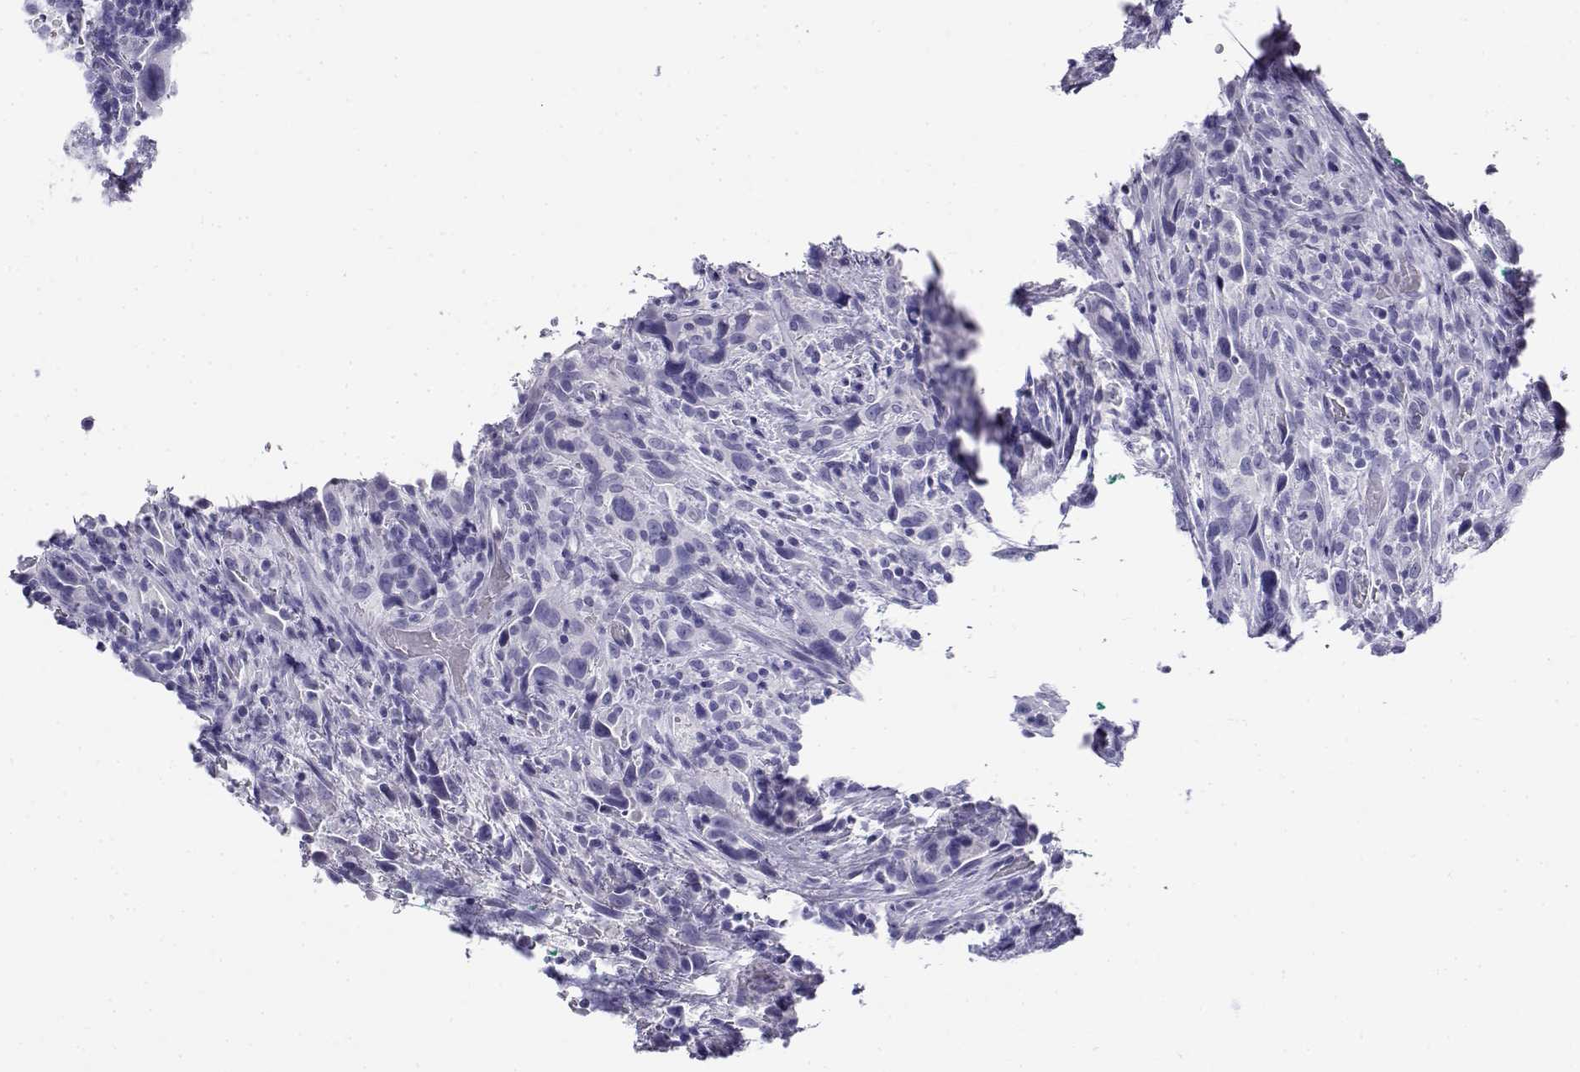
{"staining": {"intensity": "negative", "quantity": "none", "location": "none"}, "tissue": "urothelial cancer", "cell_type": "Tumor cells", "image_type": "cancer", "snomed": [{"axis": "morphology", "description": "Urothelial carcinoma, NOS"}, {"axis": "morphology", "description": "Urothelial carcinoma, High grade"}, {"axis": "topography", "description": "Urinary bladder"}], "caption": "This histopathology image is of urothelial cancer stained with IHC to label a protein in brown with the nuclei are counter-stained blue. There is no expression in tumor cells.", "gene": "CABS1", "patient": {"sex": "female", "age": 64}}